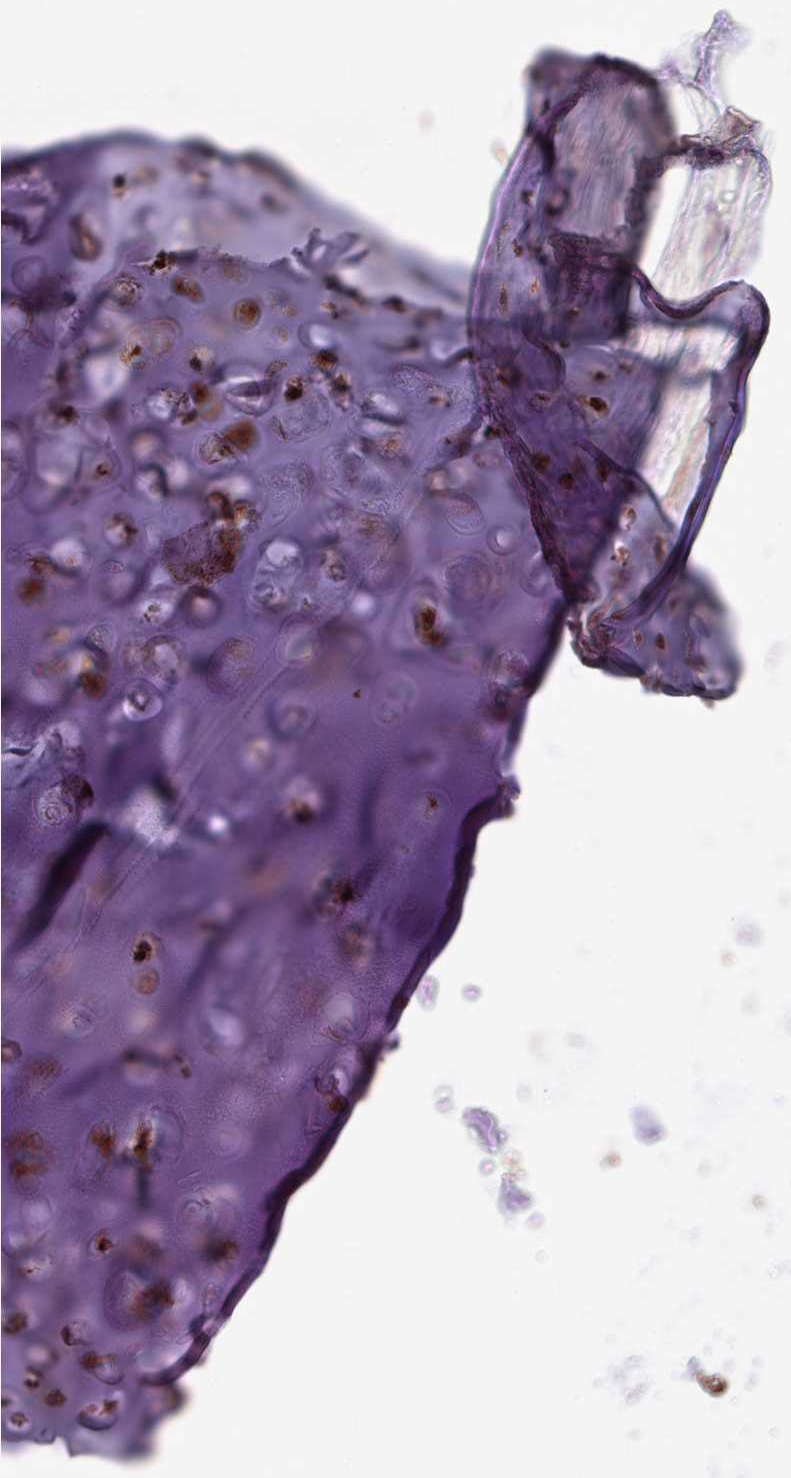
{"staining": {"intensity": "moderate", "quantity": ">75%", "location": "cytoplasmic/membranous"}, "tissue": "soft tissue", "cell_type": "Chondrocytes", "image_type": "normal", "snomed": [{"axis": "morphology", "description": "Normal tissue, NOS"}, {"axis": "topography", "description": "Lymph node"}, {"axis": "topography", "description": "Cartilage tissue"}, {"axis": "topography", "description": "Bronchus"}], "caption": "Protein staining demonstrates moderate cytoplasmic/membranous positivity in about >75% of chondrocytes in normal soft tissue.", "gene": "RPP25L", "patient": {"sex": "female", "age": 70}}